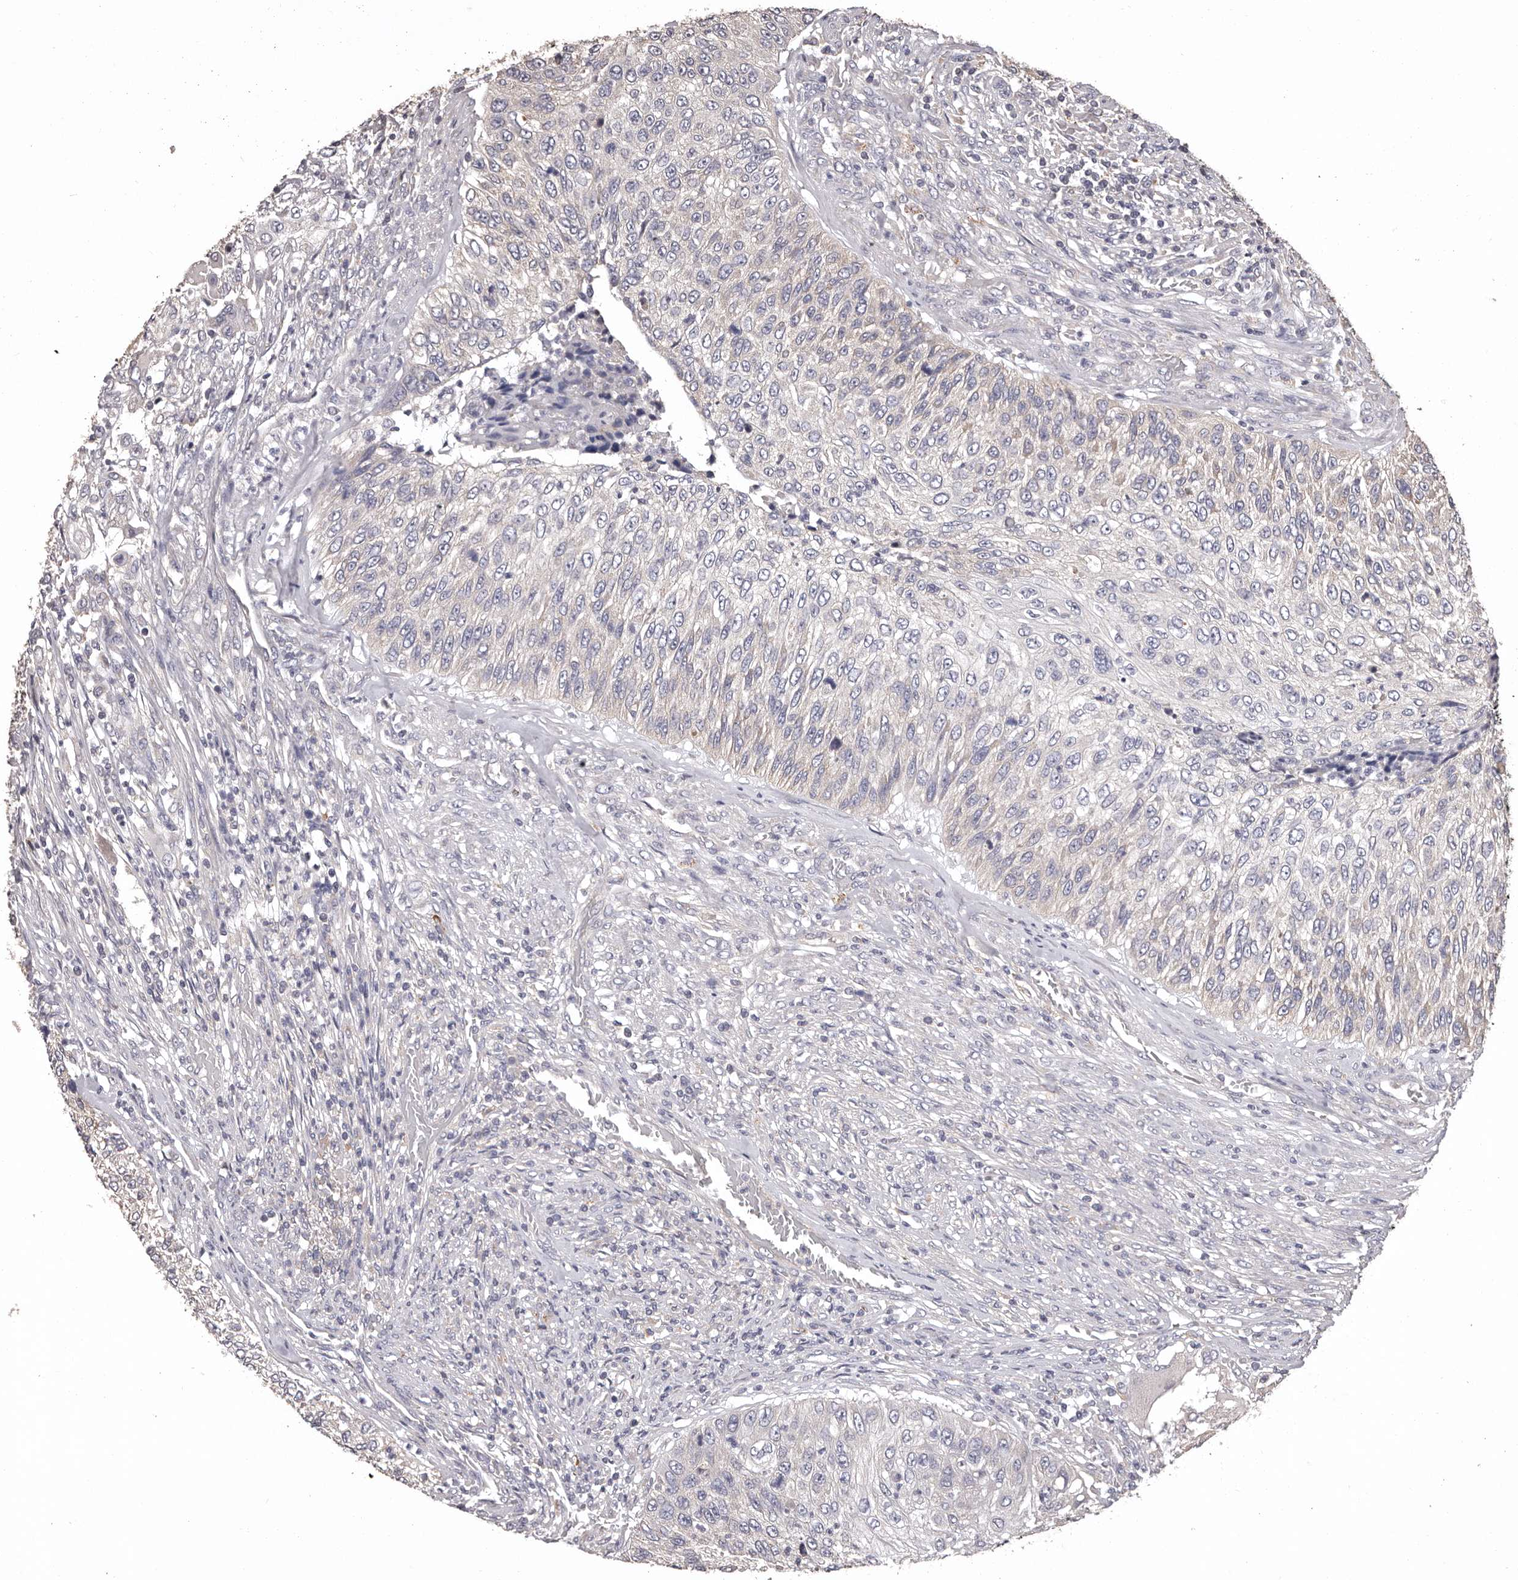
{"staining": {"intensity": "negative", "quantity": "none", "location": "none"}, "tissue": "urothelial cancer", "cell_type": "Tumor cells", "image_type": "cancer", "snomed": [{"axis": "morphology", "description": "Urothelial carcinoma, High grade"}, {"axis": "topography", "description": "Urinary bladder"}], "caption": "The immunohistochemistry (IHC) micrograph has no significant staining in tumor cells of urothelial cancer tissue.", "gene": "ETNK1", "patient": {"sex": "female", "age": 60}}